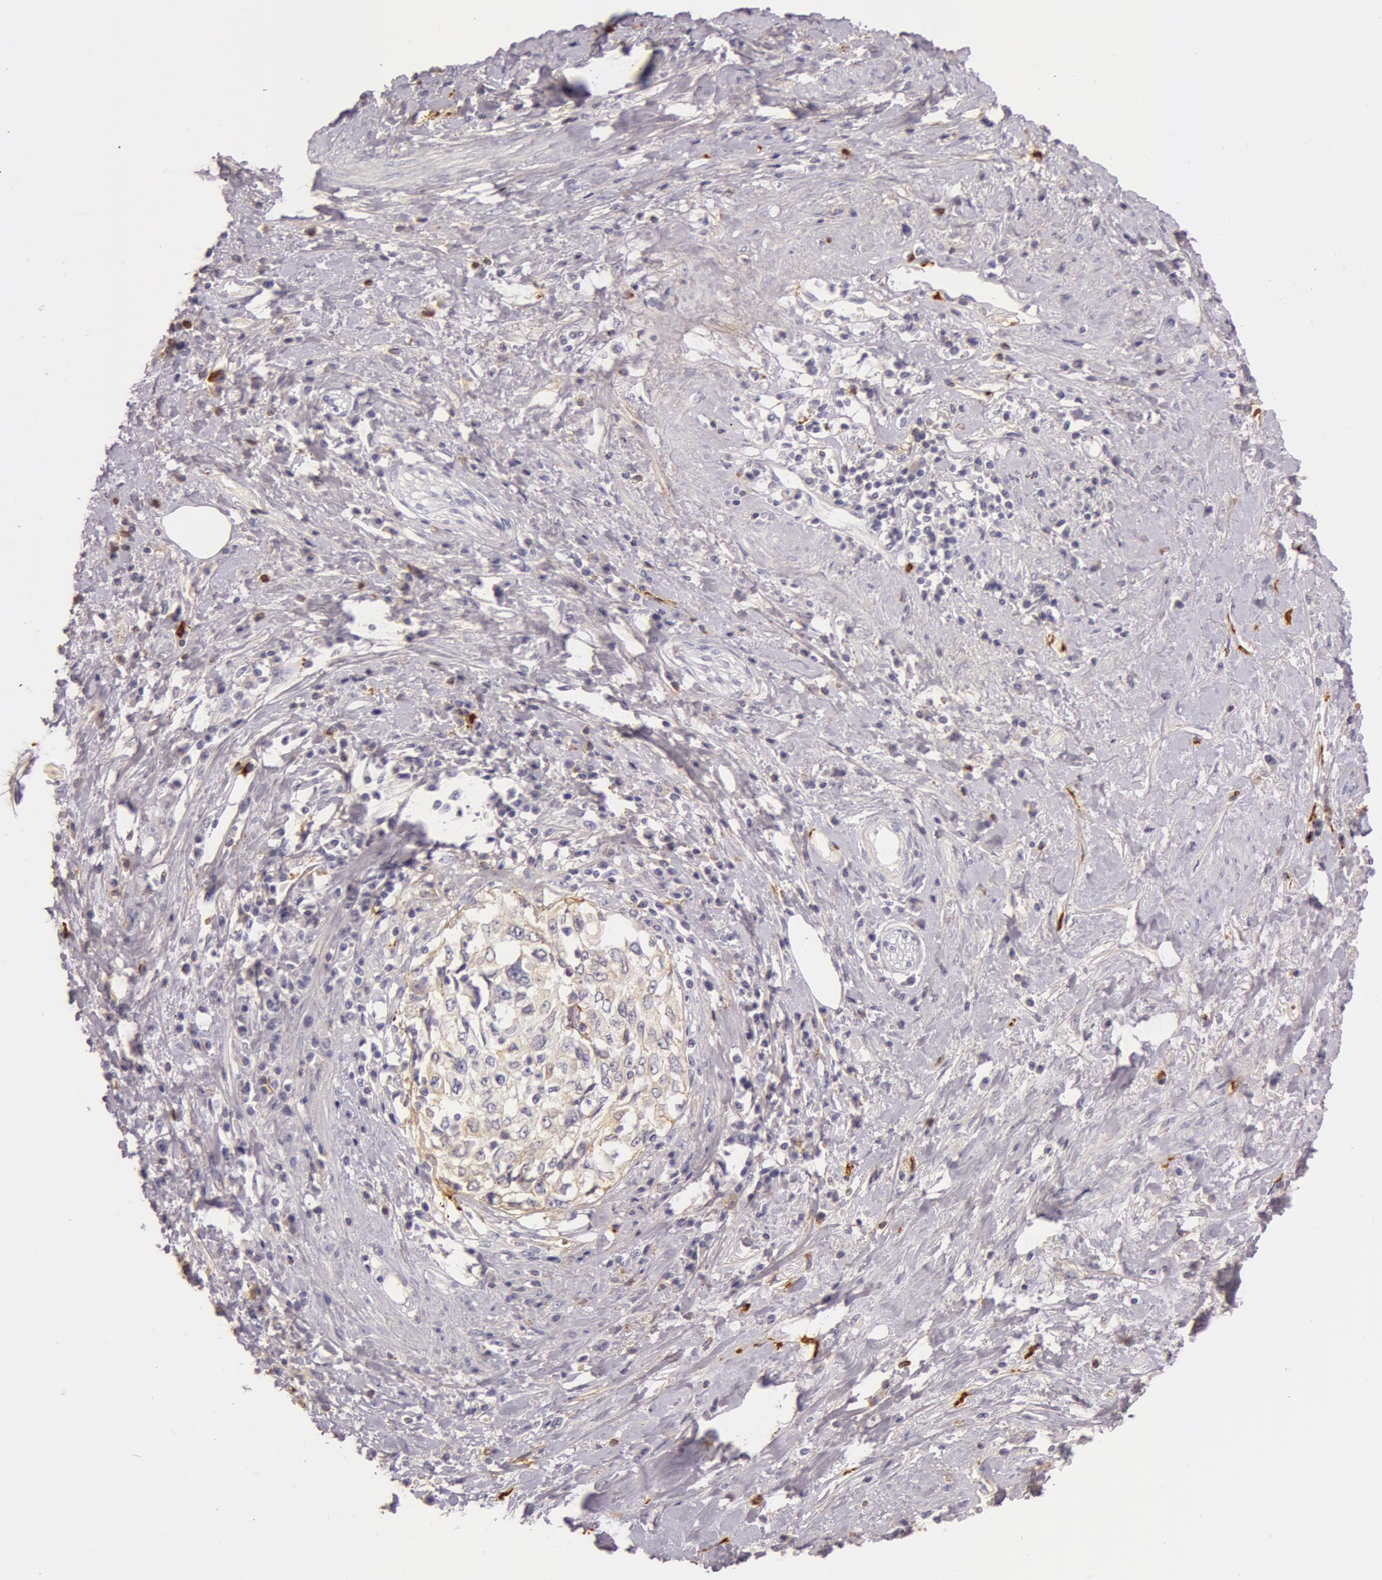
{"staining": {"intensity": "weak", "quantity": "25%-75%", "location": "cytoplasmic/membranous"}, "tissue": "cervical cancer", "cell_type": "Tumor cells", "image_type": "cancer", "snomed": [{"axis": "morphology", "description": "Squamous cell carcinoma, NOS"}, {"axis": "topography", "description": "Cervix"}], "caption": "This micrograph demonstrates IHC staining of human cervical cancer, with low weak cytoplasmic/membranous positivity in about 25%-75% of tumor cells.", "gene": "C4BPA", "patient": {"sex": "female", "age": 57}}